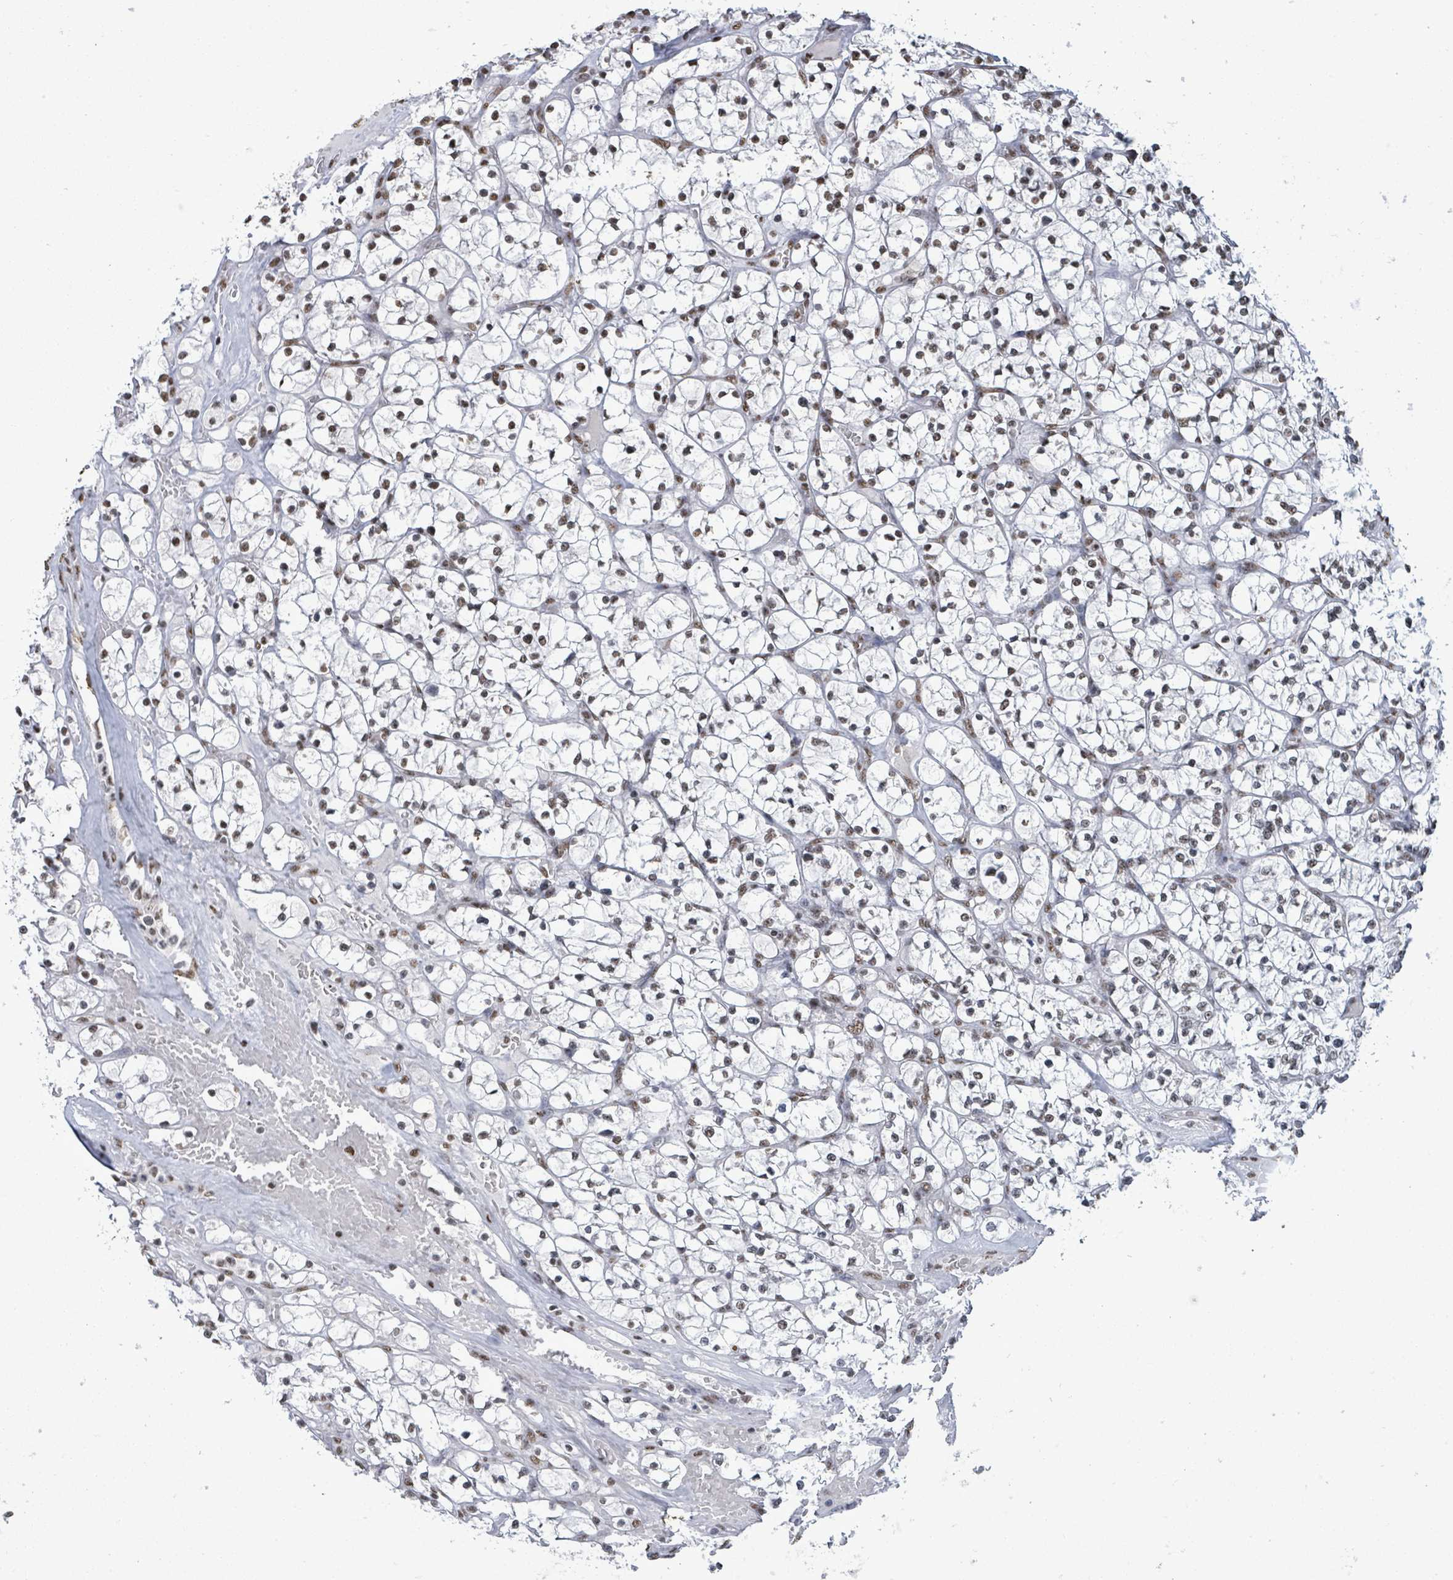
{"staining": {"intensity": "weak", "quantity": ">75%", "location": "nuclear"}, "tissue": "renal cancer", "cell_type": "Tumor cells", "image_type": "cancer", "snomed": [{"axis": "morphology", "description": "Adenocarcinoma, NOS"}, {"axis": "topography", "description": "Kidney"}], "caption": "An image of human adenocarcinoma (renal) stained for a protein displays weak nuclear brown staining in tumor cells.", "gene": "SAMD14", "patient": {"sex": "female", "age": 64}}